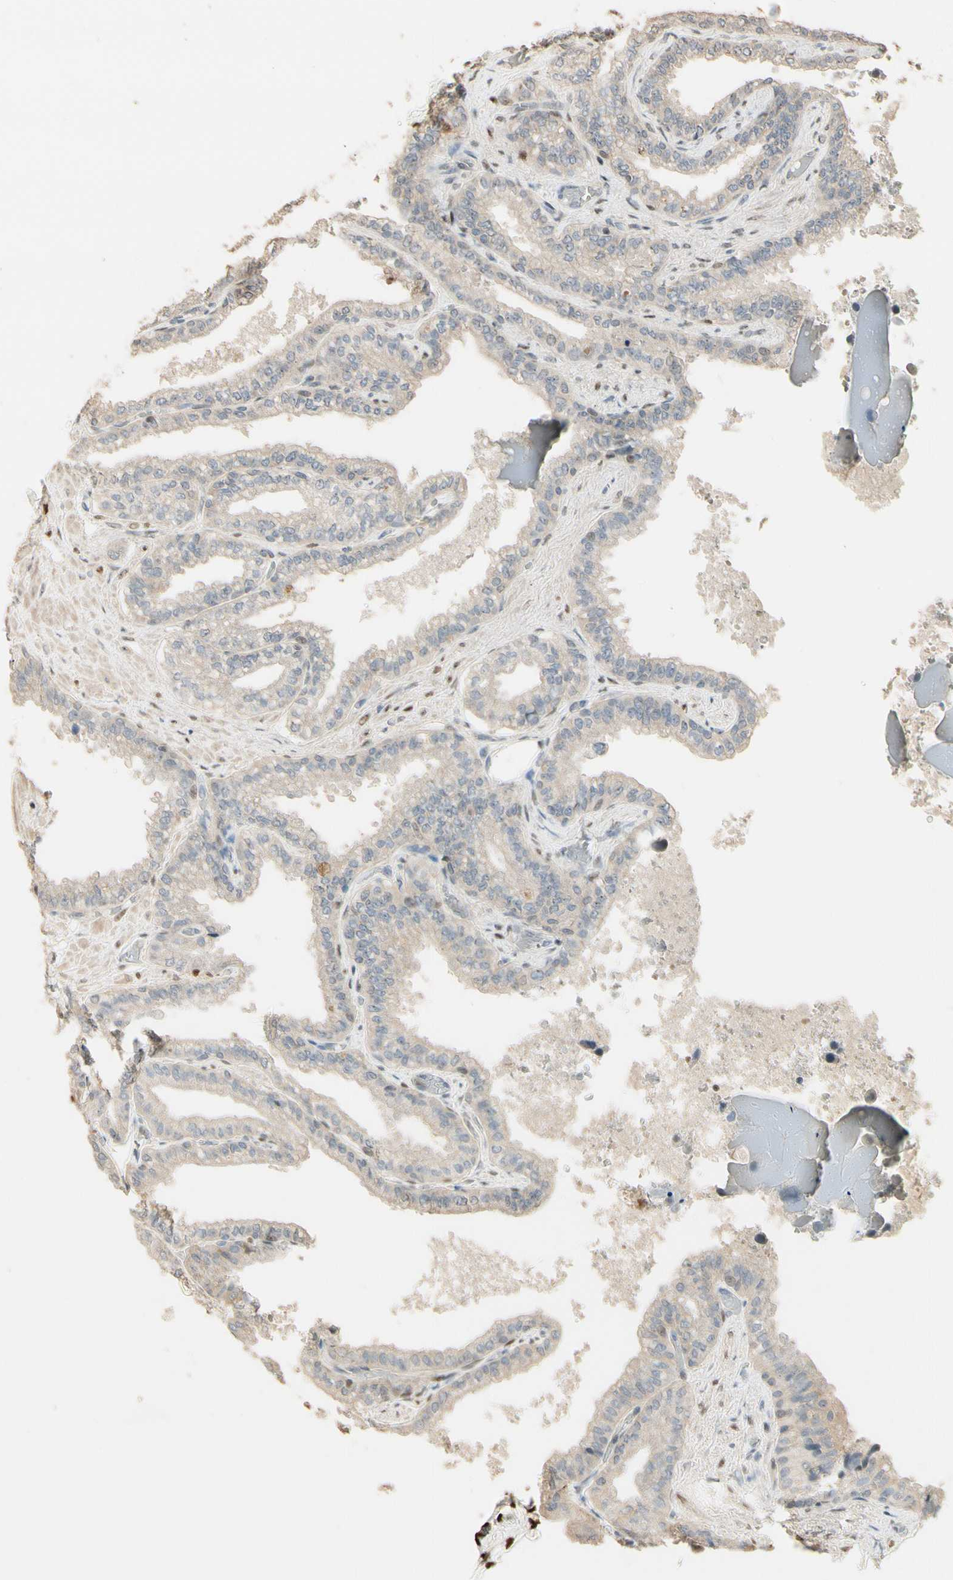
{"staining": {"intensity": "weak", "quantity": ">75%", "location": "cytoplasmic/membranous"}, "tissue": "seminal vesicle", "cell_type": "Glandular cells", "image_type": "normal", "snomed": [{"axis": "morphology", "description": "Normal tissue, NOS"}, {"axis": "topography", "description": "Seminal veicle"}], "caption": "Brown immunohistochemical staining in unremarkable human seminal vesicle reveals weak cytoplasmic/membranous positivity in about >75% of glandular cells. (DAB (3,3'-diaminobenzidine) IHC with brightfield microscopy, high magnification).", "gene": "NFYA", "patient": {"sex": "male", "age": 46}}